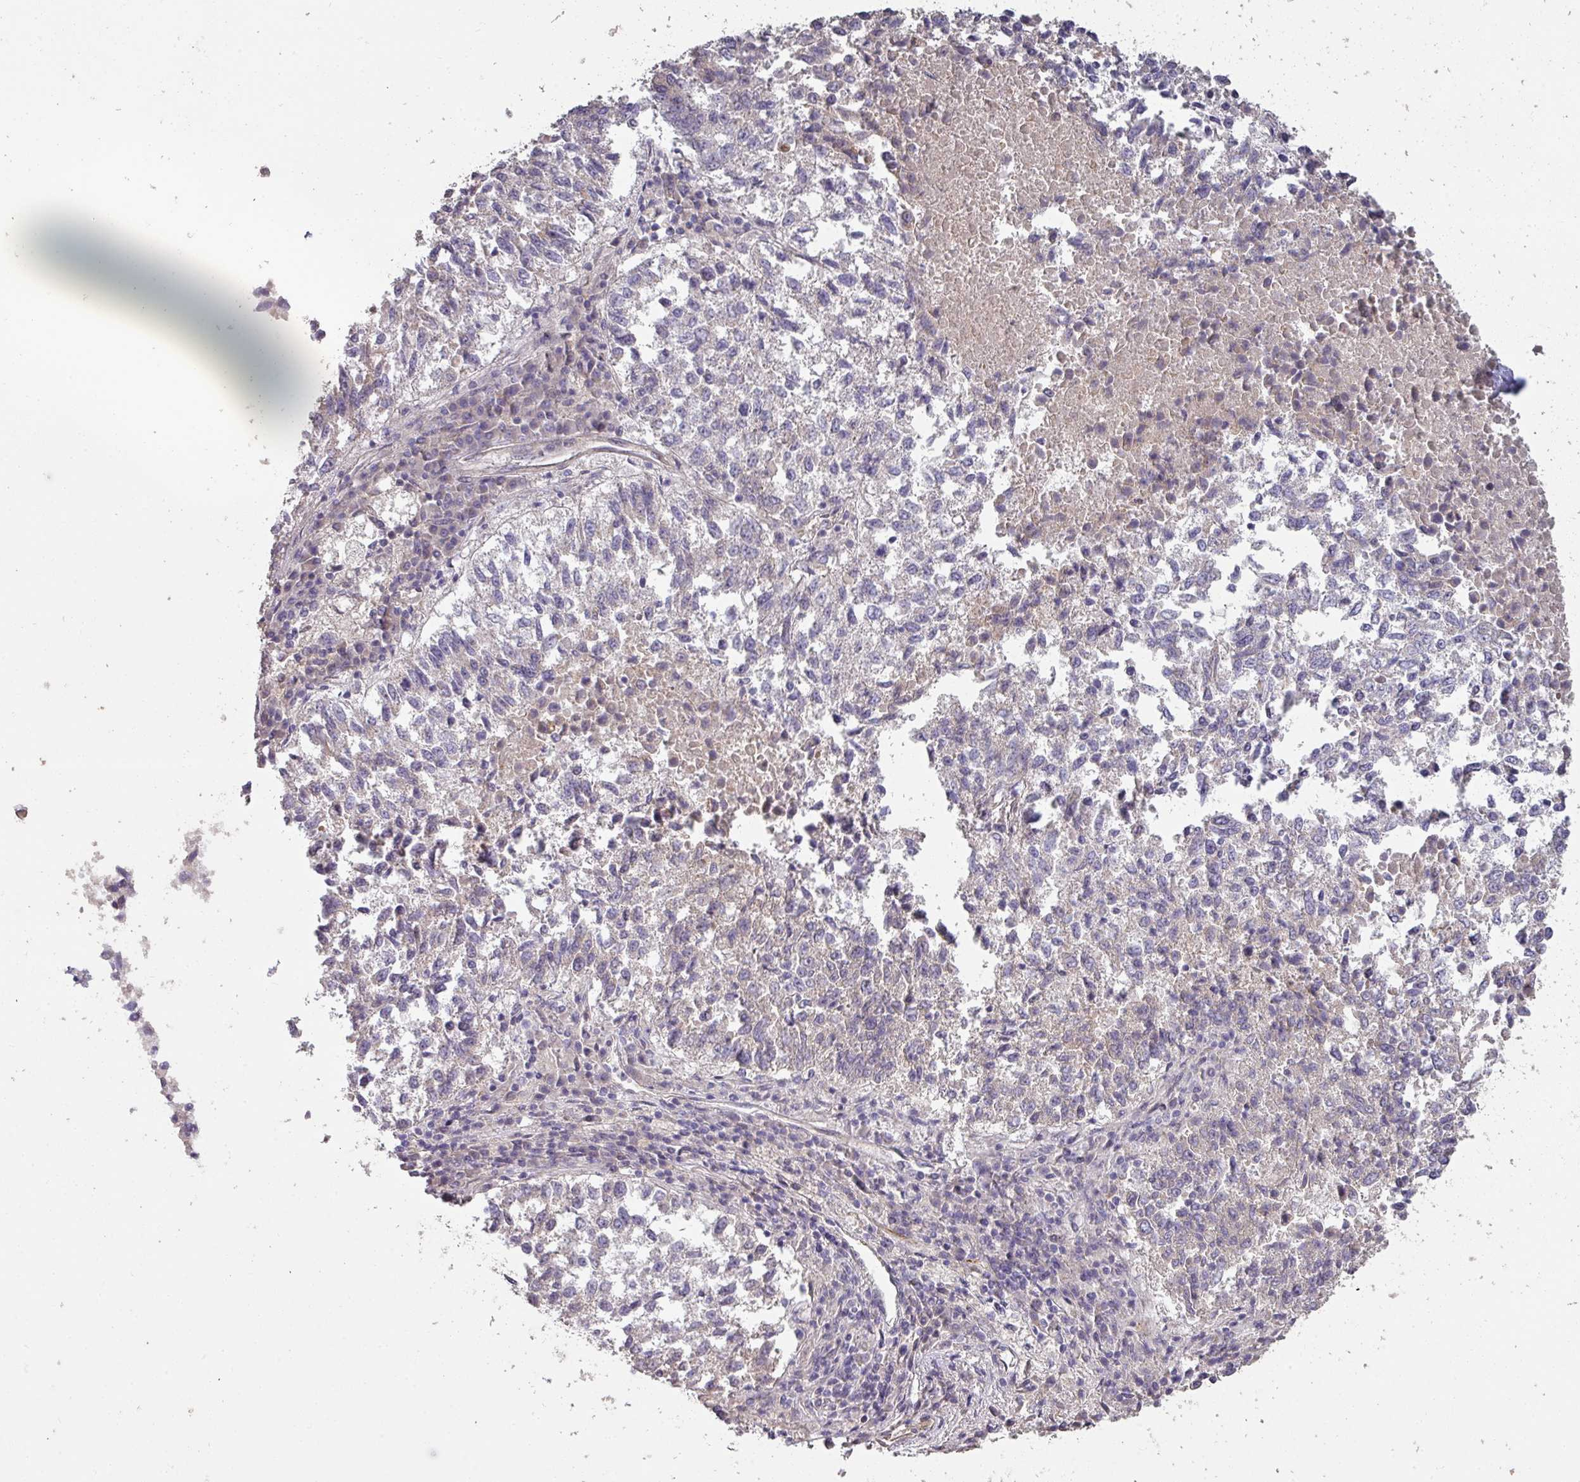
{"staining": {"intensity": "negative", "quantity": "none", "location": "none"}, "tissue": "lung cancer", "cell_type": "Tumor cells", "image_type": "cancer", "snomed": [{"axis": "morphology", "description": "Squamous cell carcinoma, NOS"}, {"axis": "topography", "description": "Lung"}], "caption": "Immunohistochemical staining of human lung squamous cell carcinoma demonstrates no significant positivity in tumor cells.", "gene": "PCDH1", "patient": {"sex": "male", "age": 73}}